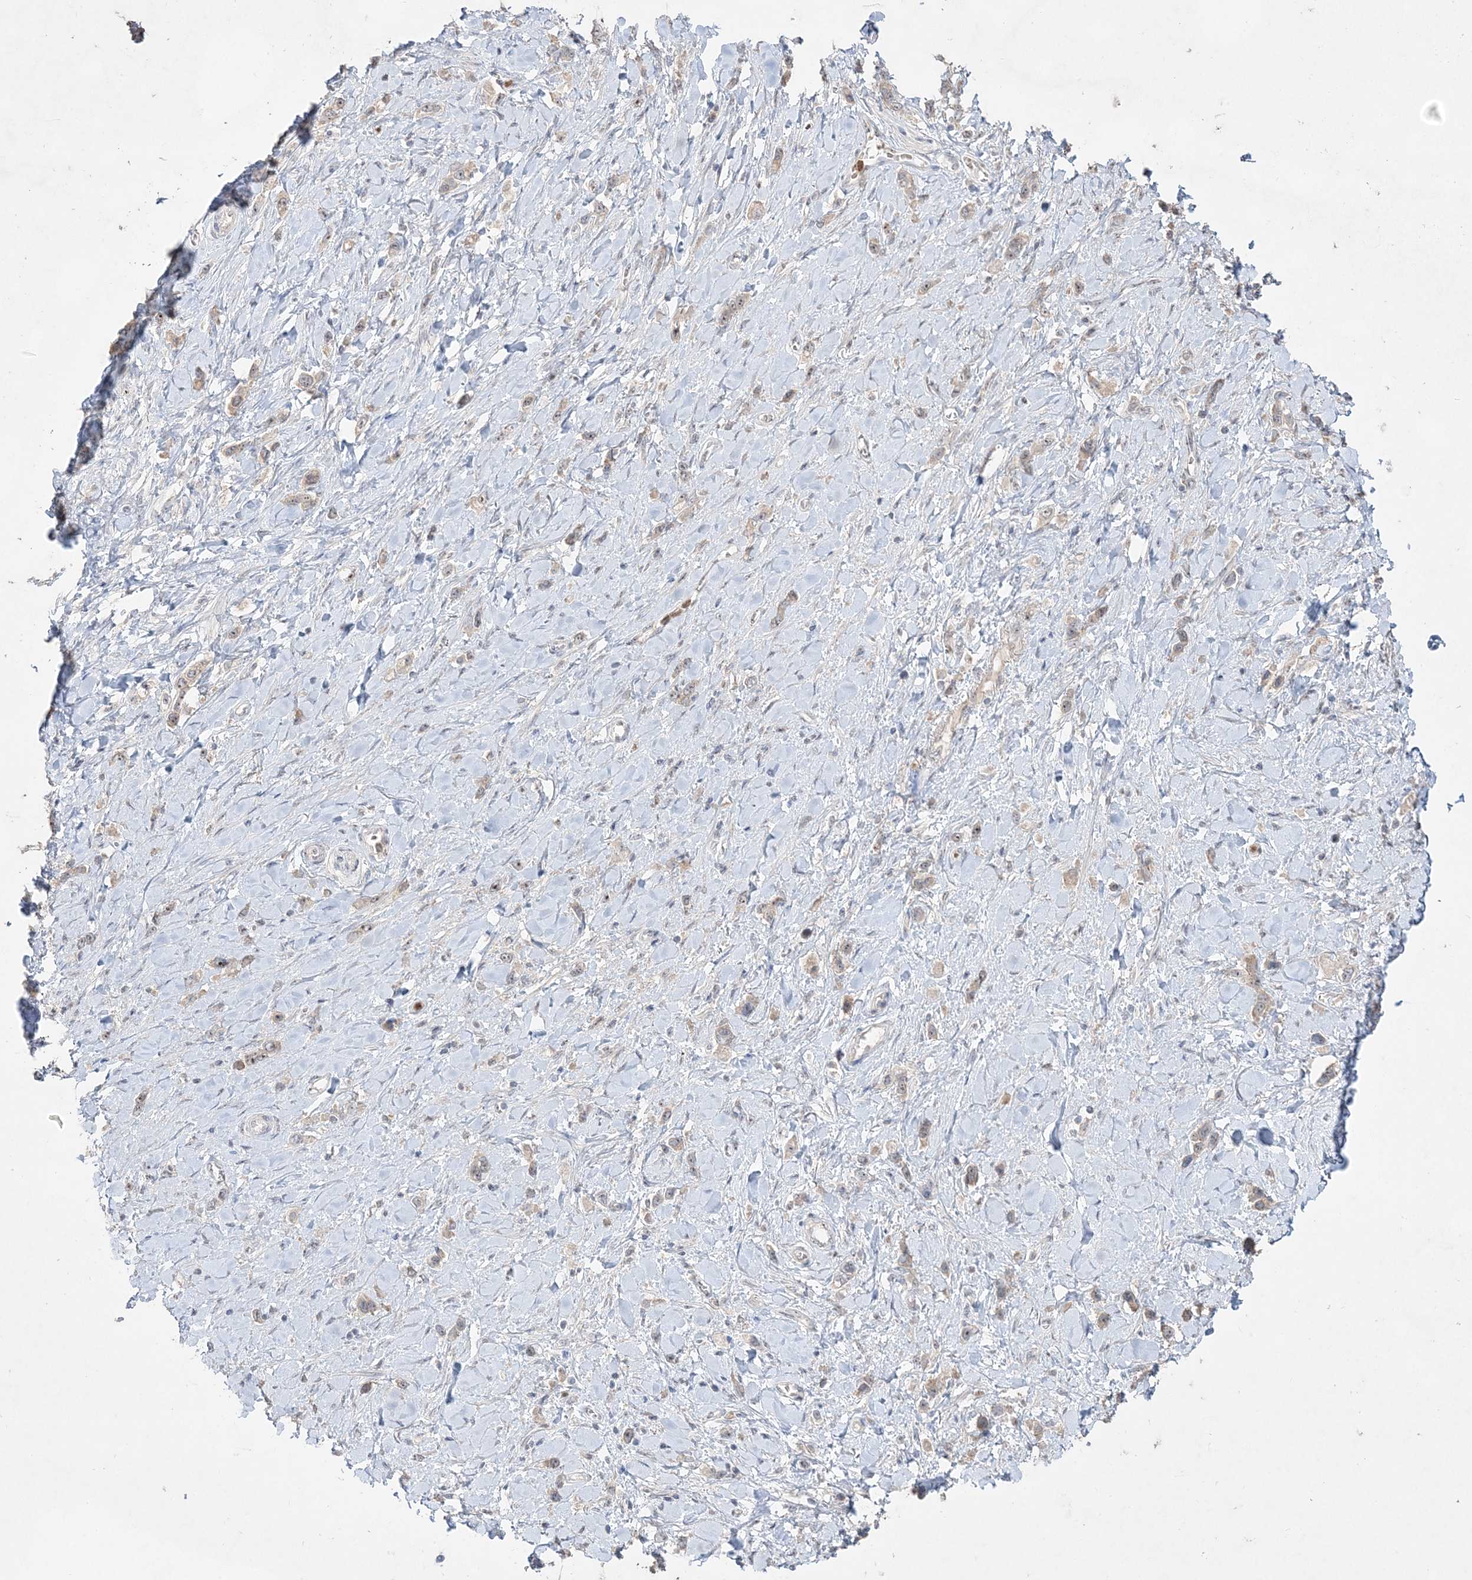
{"staining": {"intensity": "weak", "quantity": "25%-75%", "location": "cytoplasmic/membranous,nuclear"}, "tissue": "stomach cancer", "cell_type": "Tumor cells", "image_type": "cancer", "snomed": [{"axis": "morphology", "description": "Normal tissue, NOS"}, {"axis": "morphology", "description": "Adenocarcinoma, NOS"}, {"axis": "topography", "description": "Stomach, upper"}, {"axis": "topography", "description": "Stomach"}], "caption": "High-magnification brightfield microscopy of stomach cancer (adenocarcinoma) stained with DAB (3,3'-diaminobenzidine) (brown) and counterstained with hematoxylin (blue). tumor cells exhibit weak cytoplasmic/membranous and nuclear positivity is identified in about25%-75% of cells.", "gene": "NOP16", "patient": {"sex": "female", "age": 65}}